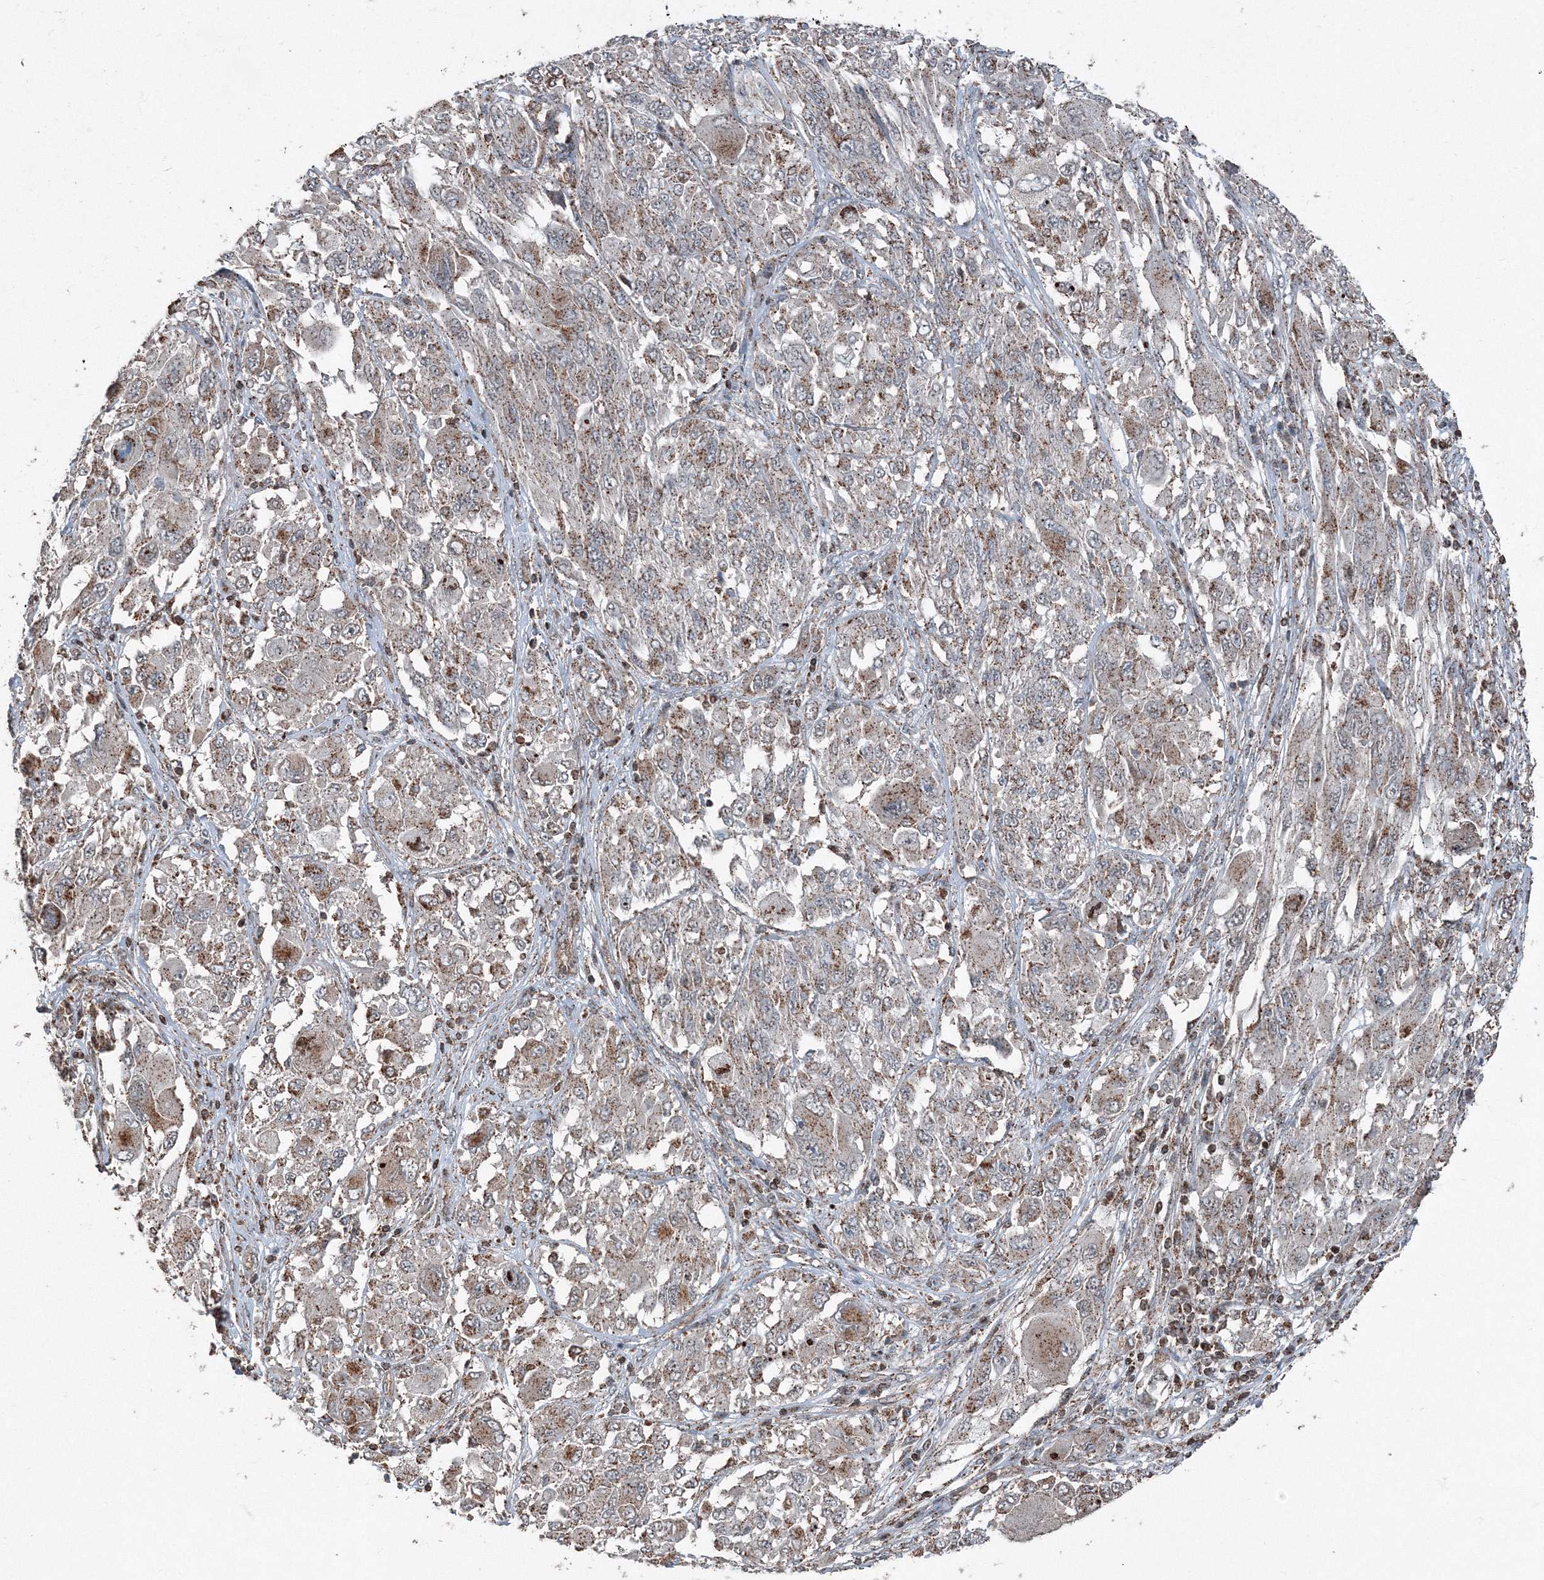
{"staining": {"intensity": "moderate", "quantity": ">75%", "location": "cytoplasmic/membranous"}, "tissue": "melanoma", "cell_type": "Tumor cells", "image_type": "cancer", "snomed": [{"axis": "morphology", "description": "Malignant melanoma, NOS"}, {"axis": "topography", "description": "Skin"}], "caption": "Melanoma tissue displays moderate cytoplasmic/membranous positivity in about >75% of tumor cells, visualized by immunohistochemistry. The protein is stained brown, and the nuclei are stained in blue (DAB IHC with brightfield microscopy, high magnification).", "gene": "AASDH", "patient": {"sex": "female", "age": 91}}